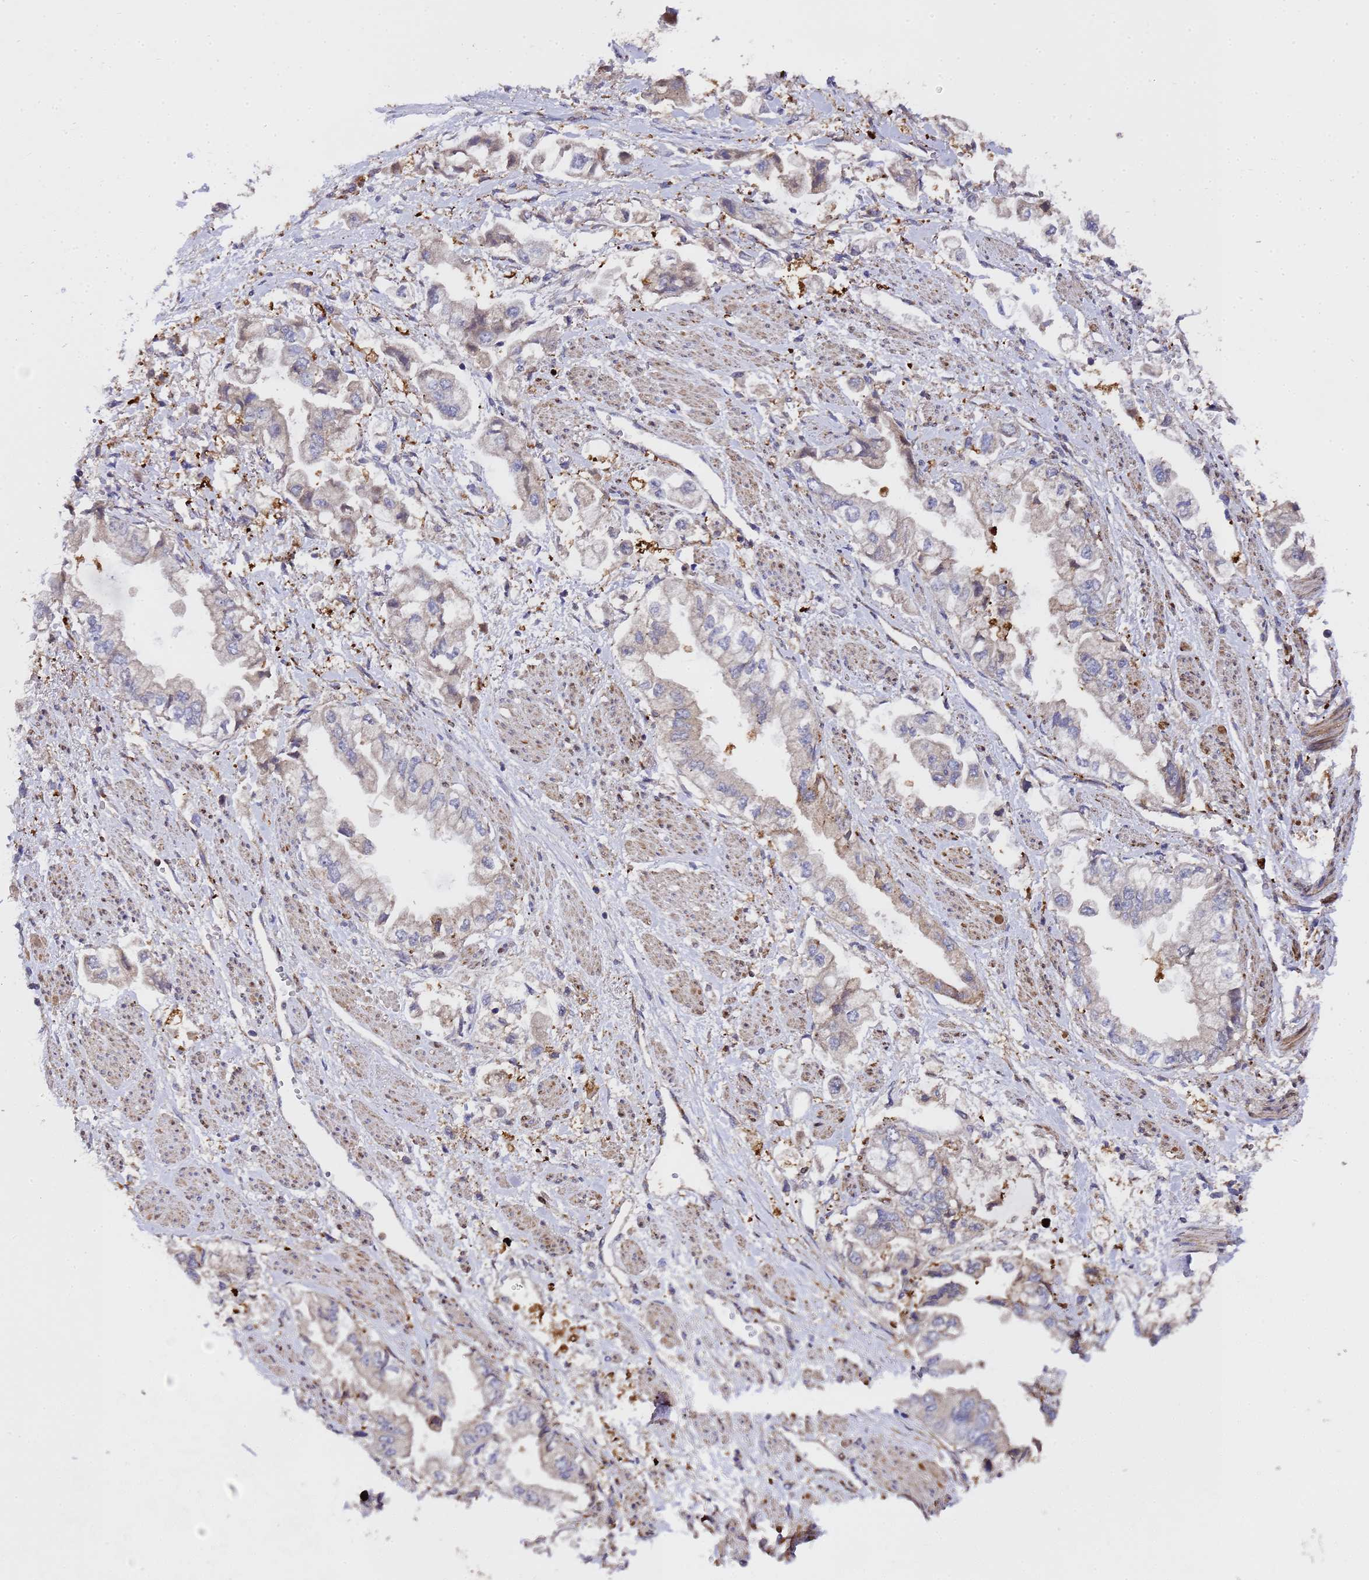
{"staining": {"intensity": "weak", "quantity": "<25%", "location": "cytoplasmic/membranous"}, "tissue": "stomach cancer", "cell_type": "Tumor cells", "image_type": "cancer", "snomed": [{"axis": "morphology", "description": "Adenocarcinoma, NOS"}, {"axis": "topography", "description": "Stomach"}], "caption": "Immunohistochemistry (IHC) photomicrograph of stomach cancer (adenocarcinoma) stained for a protein (brown), which displays no staining in tumor cells.", "gene": "MOCS1", "patient": {"sex": "male", "age": 62}}